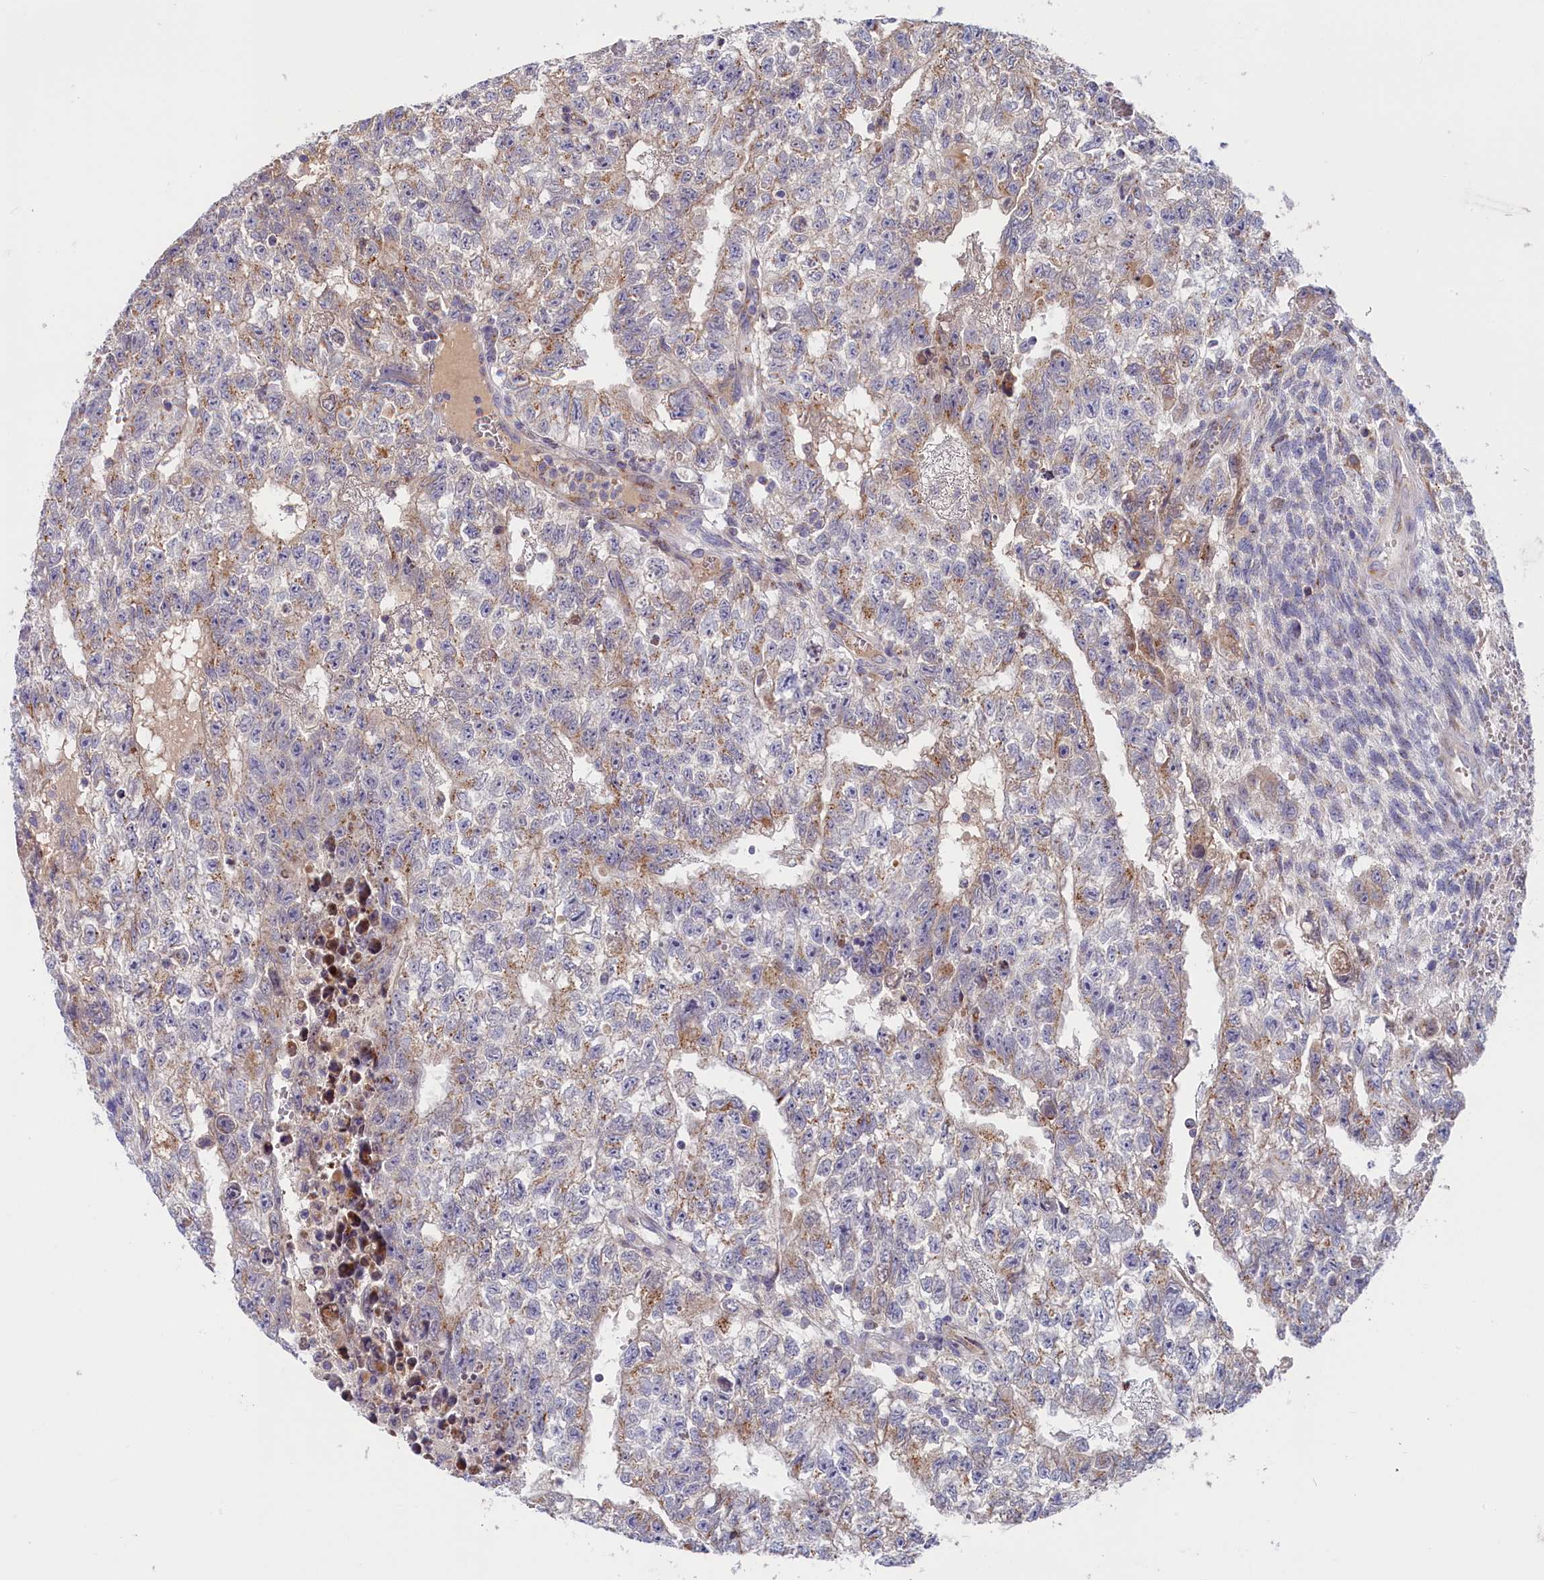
{"staining": {"intensity": "weak", "quantity": "<25%", "location": "cytoplasmic/membranous"}, "tissue": "testis cancer", "cell_type": "Tumor cells", "image_type": "cancer", "snomed": [{"axis": "morphology", "description": "Carcinoma, Embryonal, NOS"}, {"axis": "topography", "description": "Testis"}], "caption": "A high-resolution micrograph shows IHC staining of embryonal carcinoma (testis), which reveals no significant staining in tumor cells.", "gene": "CHST12", "patient": {"sex": "male", "age": 26}}